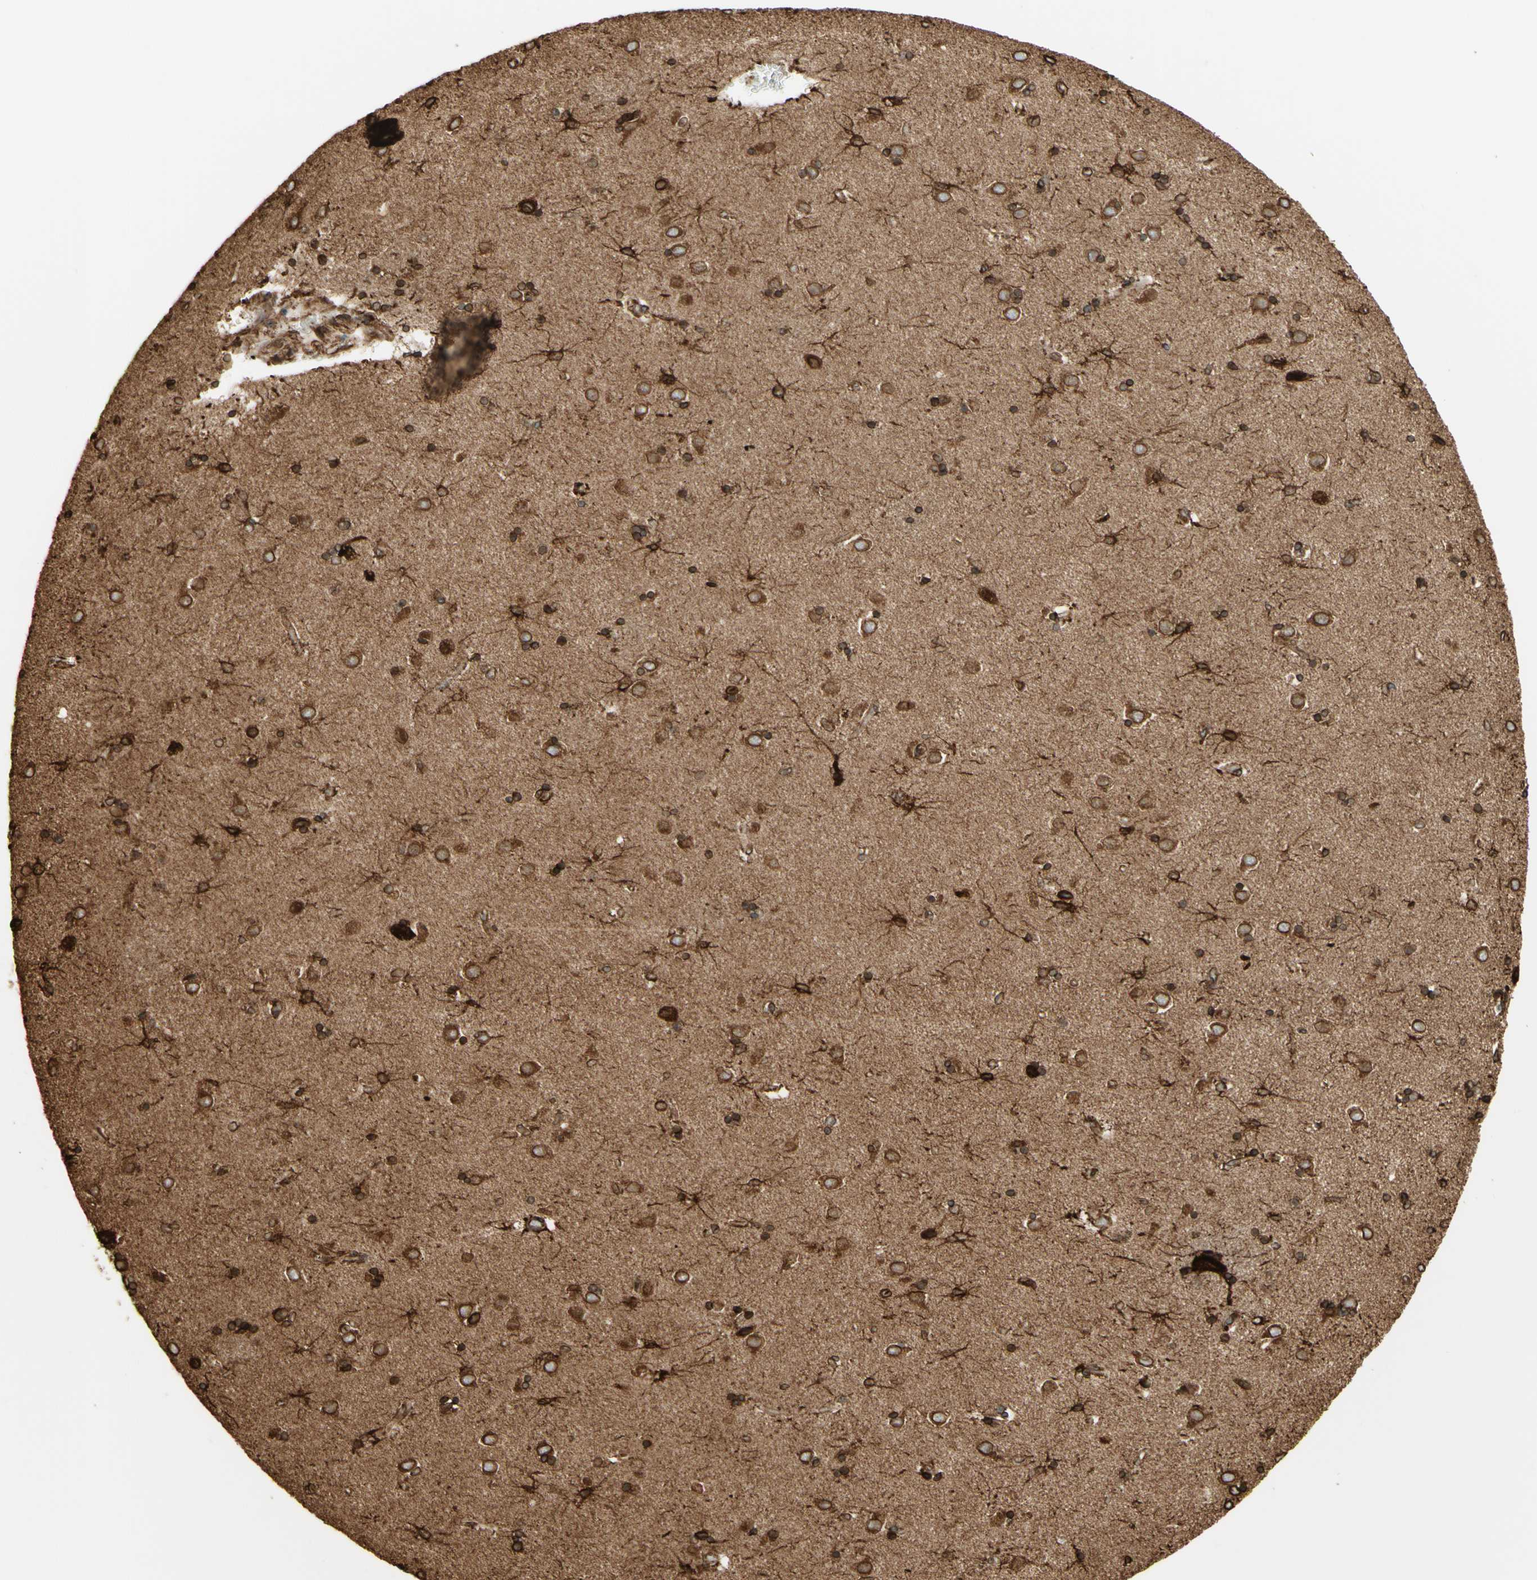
{"staining": {"intensity": "strong", "quantity": ">75%", "location": "cytoplasmic/membranous"}, "tissue": "caudate", "cell_type": "Glial cells", "image_type": "normal", "snomed": [{"axis": "morphology", "description": "Normal tissue, NOS"}, {"axis": "topography", "description": "Lateral ventricle wall"}], "caption": "Caudate stained with a brown dye shows strong cytoplasmic/membranous positive expression in approximately >75% of glial cells.", "gene": "CANX", "patient": {"sex": "female", "age": 54}}